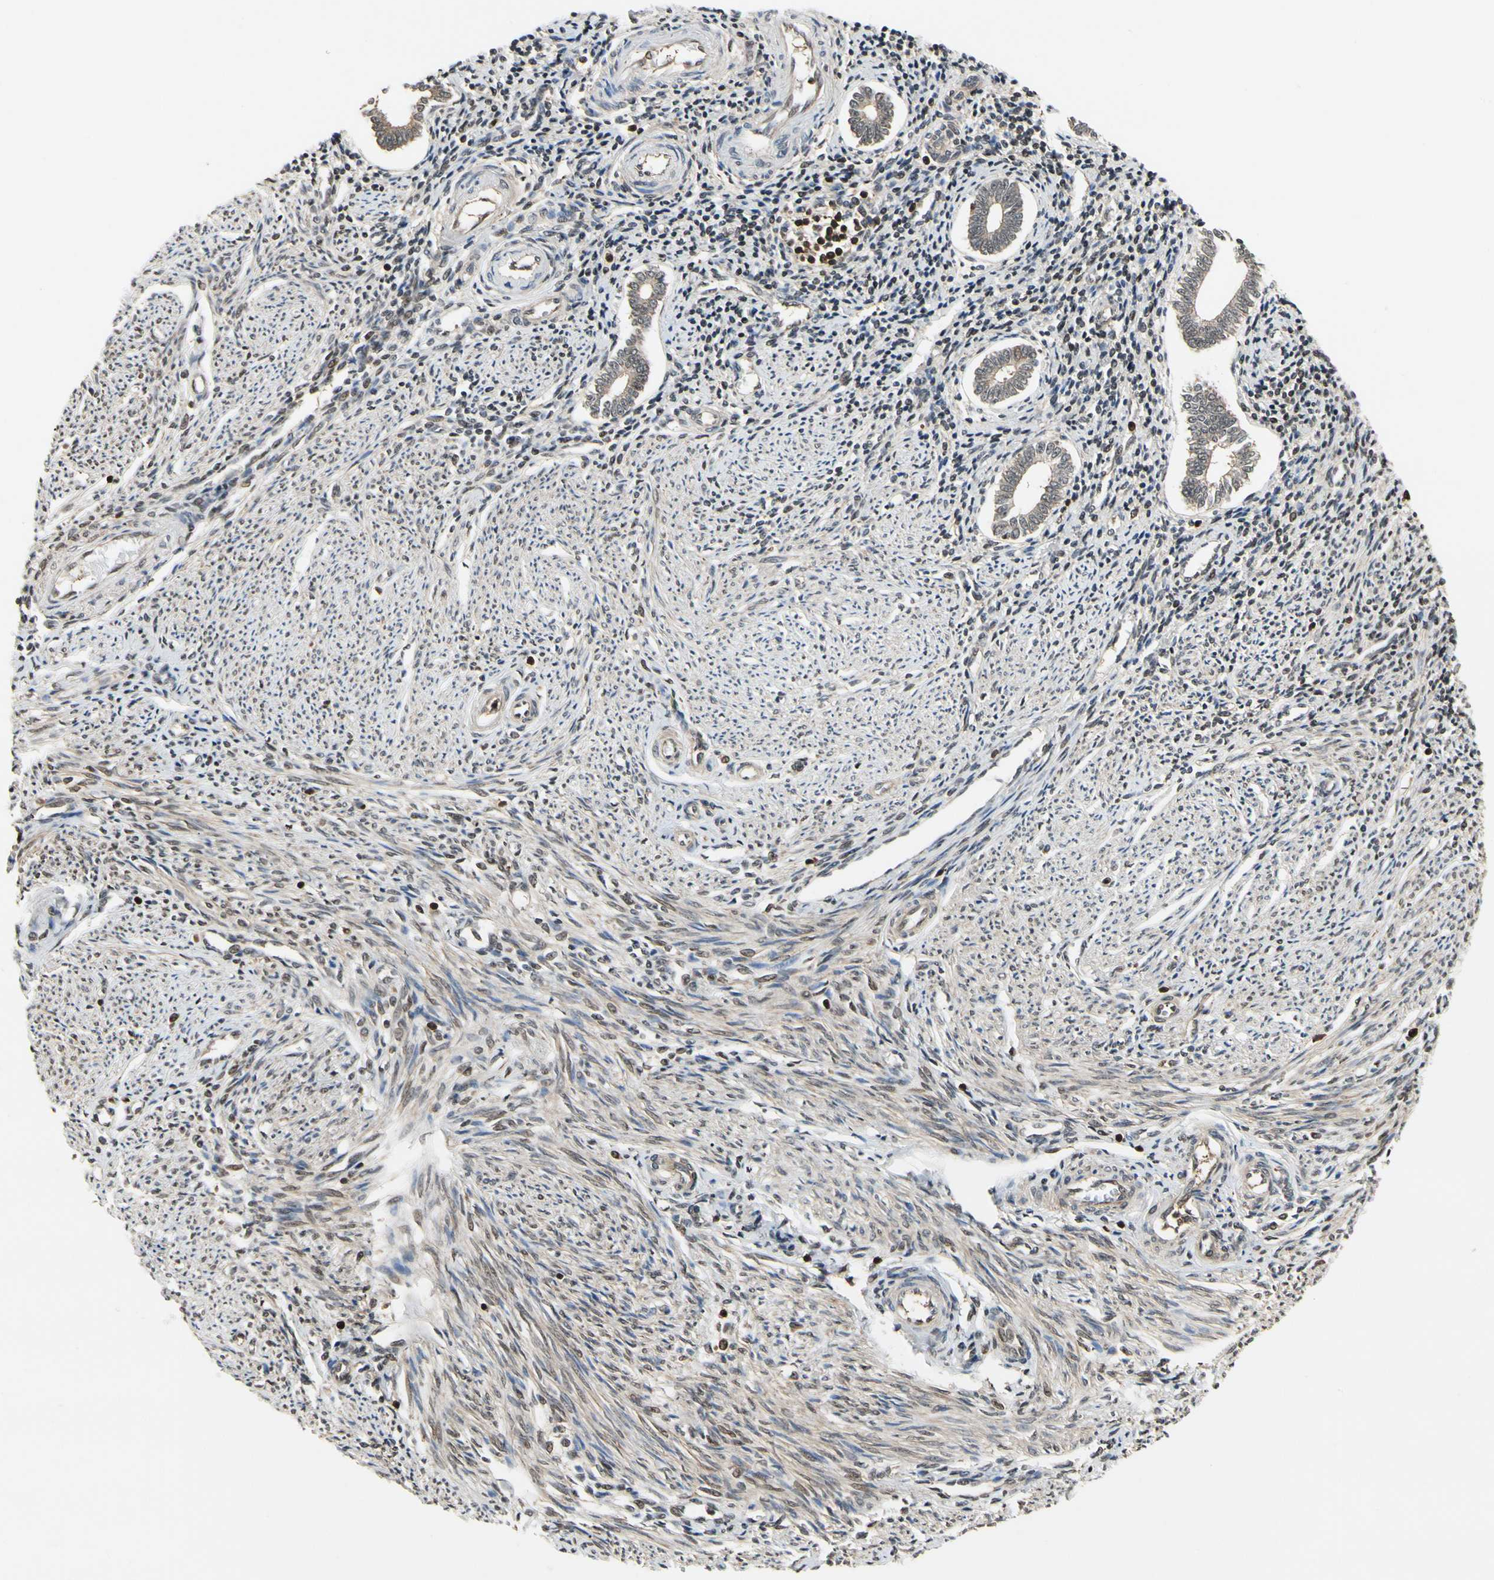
{"staining": {"intensity": "weak", "quantity": "25%-75%", "location": "cytoplasmic/membranous"}, "tissue": "endometrium", "cell_type": "Cells in endometrial stroma", "image_type": "normal", "snomed": [{"axis": "morphology", "description": "Normal tissue, NOS"}, {"axis": "topography", "description": "Endometrium"}], "caption": "Benign endometrium displays weak cytoplasmic/membranous positivity in about 25%-75% of cells in endometrial stroma, visualized by immunohistochemistry.", "gene": "YWHAB", "patient": {"sex": "female", "age": 52}}